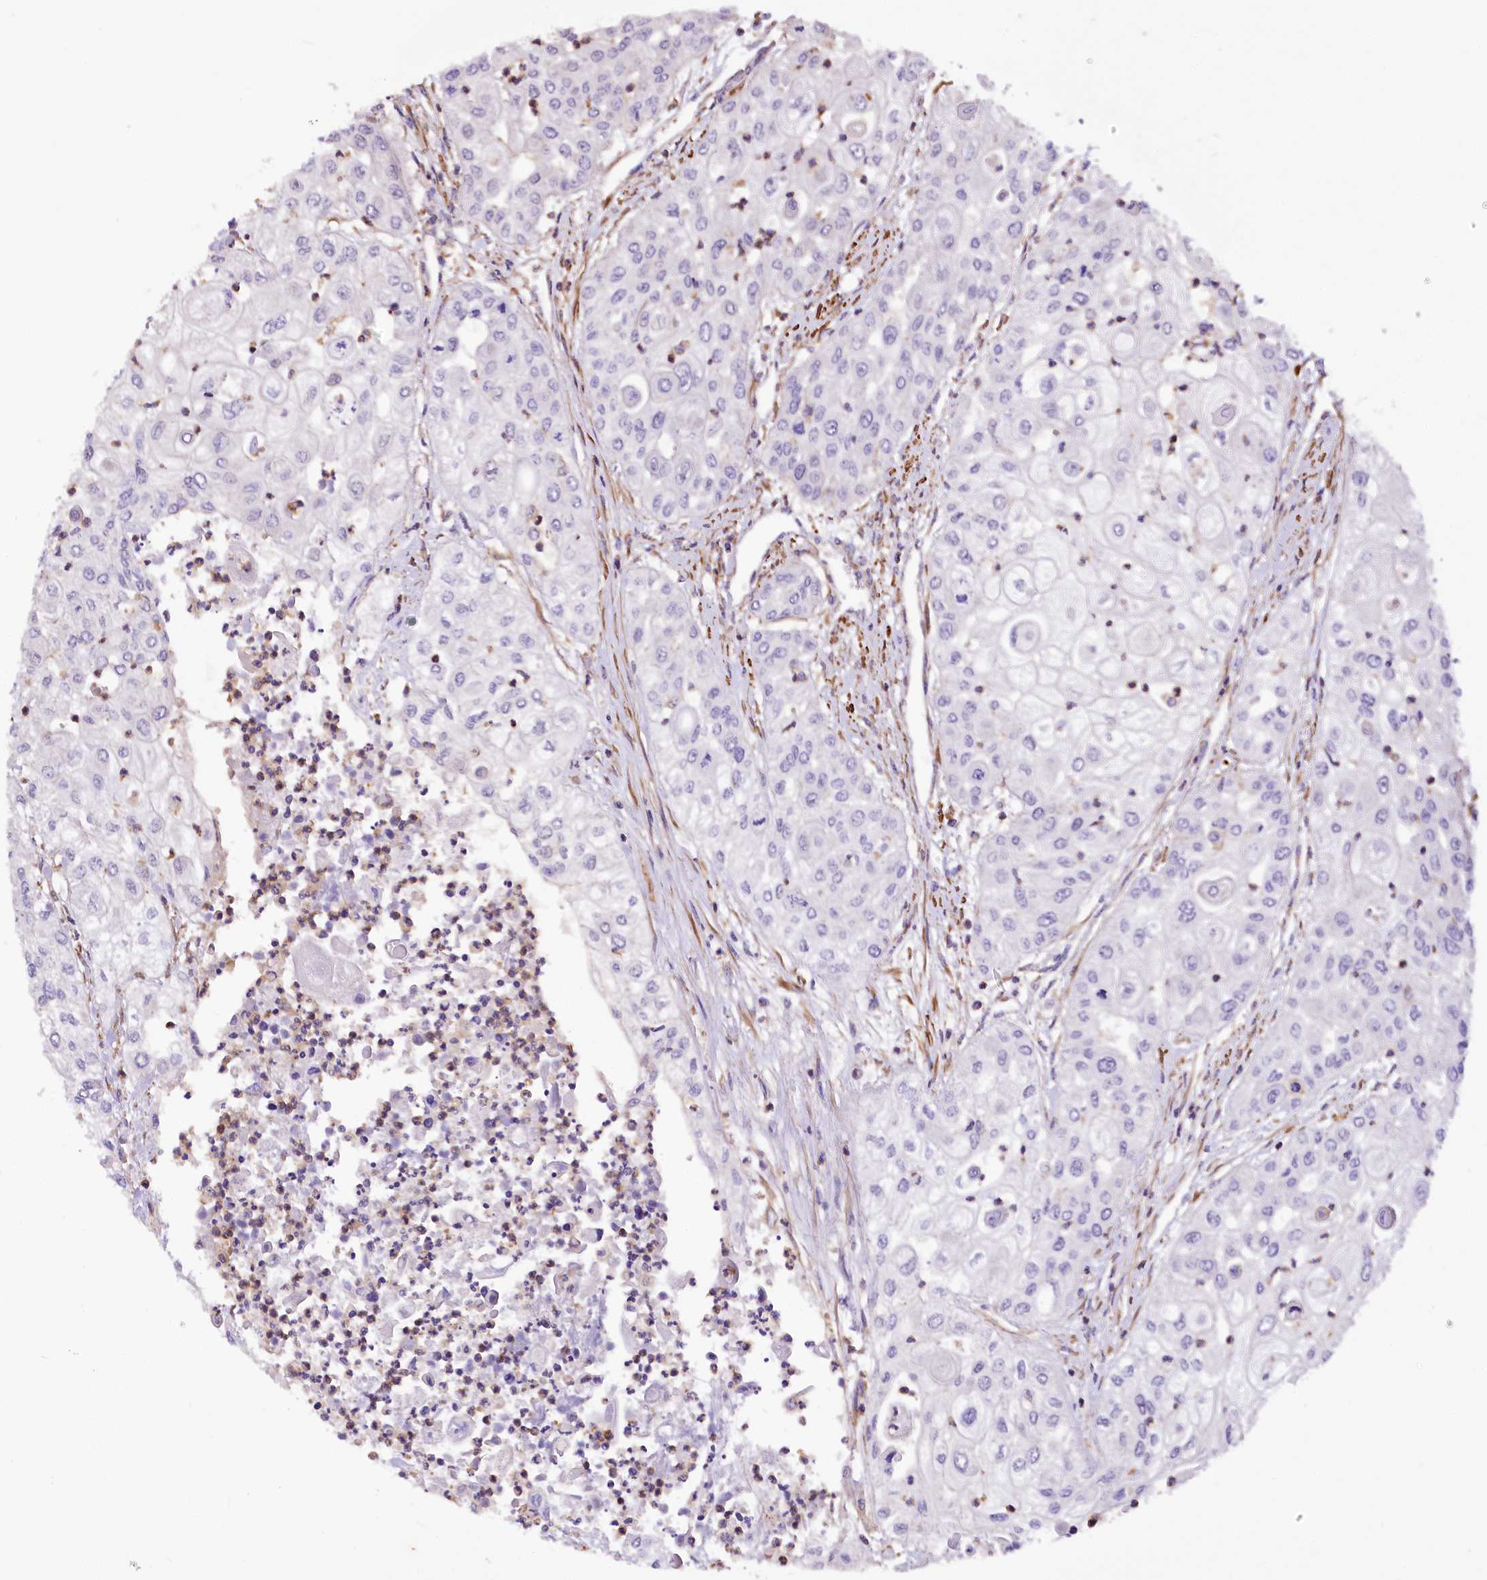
{"staining": {"intensity": "negative", "quantity": "none", "location": "none"}, "tissue": "urothelial cancer", "cell_type": "Tumor cells", "image_type": "cancer", "snomed": [{"axis": "morphology", "description": "Urothelial carcinoma, High grade"}, {"axis": "topography", "description": "Urinary bladder"}], "caption": "An IHC image of urothelial cancer is shown. There is no staining in tumor cells of urothelial cancer.", "gene": "DPP3", "patient": {"sex": "female", "age": 79}}